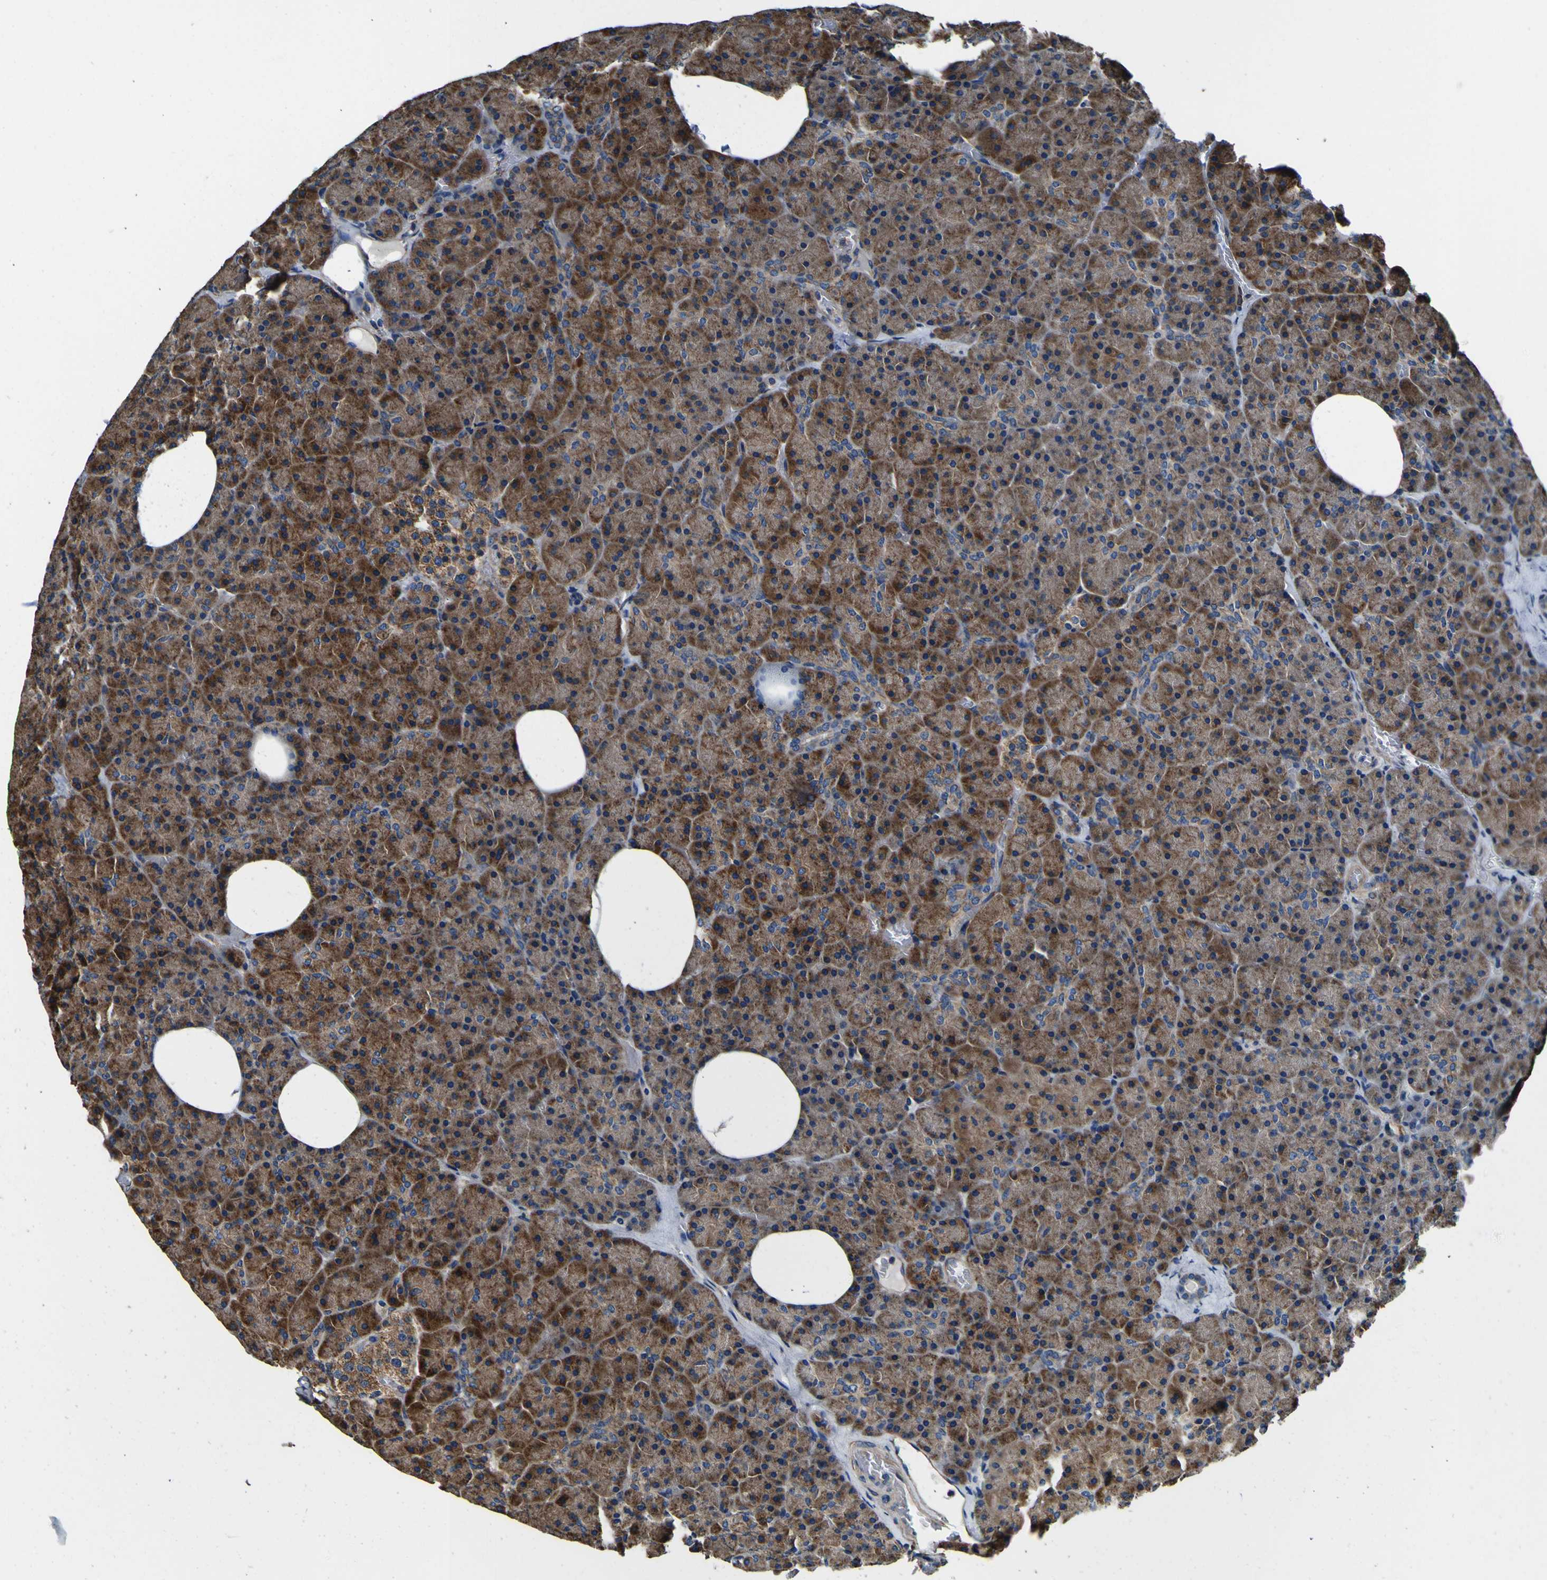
{"staining": {"intensity": "strong", "quantity": ">75%", "location": "cytoplasmic/membranous"}, "tissue": "pancreas", "cell_type": "Exocrine glandular cells", "image_type": "normal", "snomed": [{"axis": "morphology", "description": "Normal tissue, NOS"}, {"axis": "topography", "description": "Pancreas"}], "caption": "An IHC photomicrograph of unremarkable tissue is shown. Protein staining in brown shows strong cytoplasmic/membranous positivity in pancreas within exocrine glandular cells.", "gene": "INPP5A", "patient": {"sex": "female", "age": 35}}